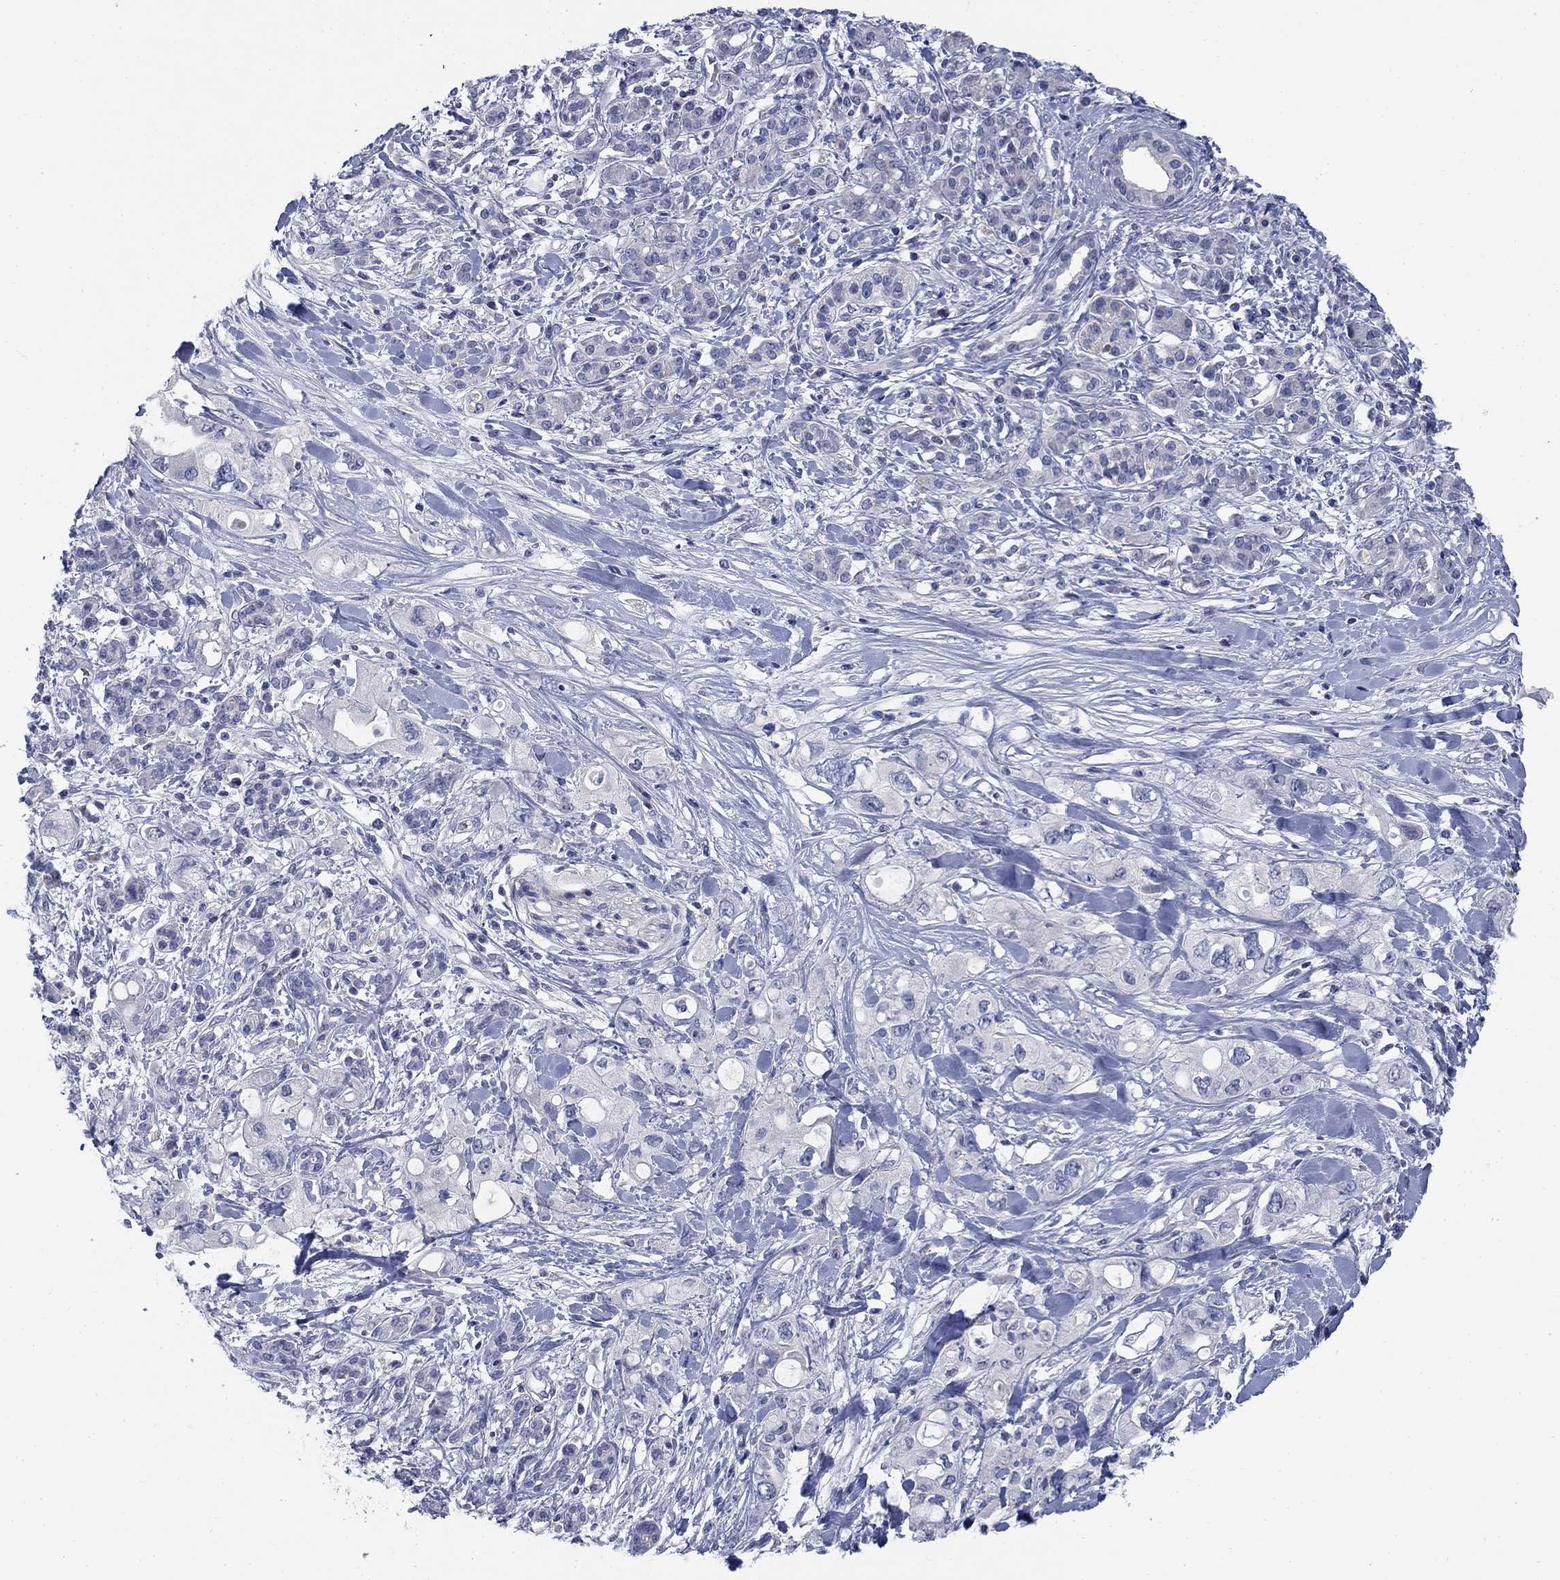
{"staining": {"intensity": "negative", "quantity": "none", "location": "none"}, "tissue": "pancreatic cancer", "cell_type": "Tumor cells", "image_type": "cancer", "snomed": [{"axis": "morphology", "description": "Adenocarcinoma, NOS"}, {"axis": "topography", "description": "Pancreas"}], "caption": "Protein analysis of pancreatic cancer (adenocarcinoma) displays no significant positivity in tumor cells. (DAB IHC visualized using brightfield microscopy, high magnification).", "gene": "DNER", "patient": {"sex": "female", "age": 56}}